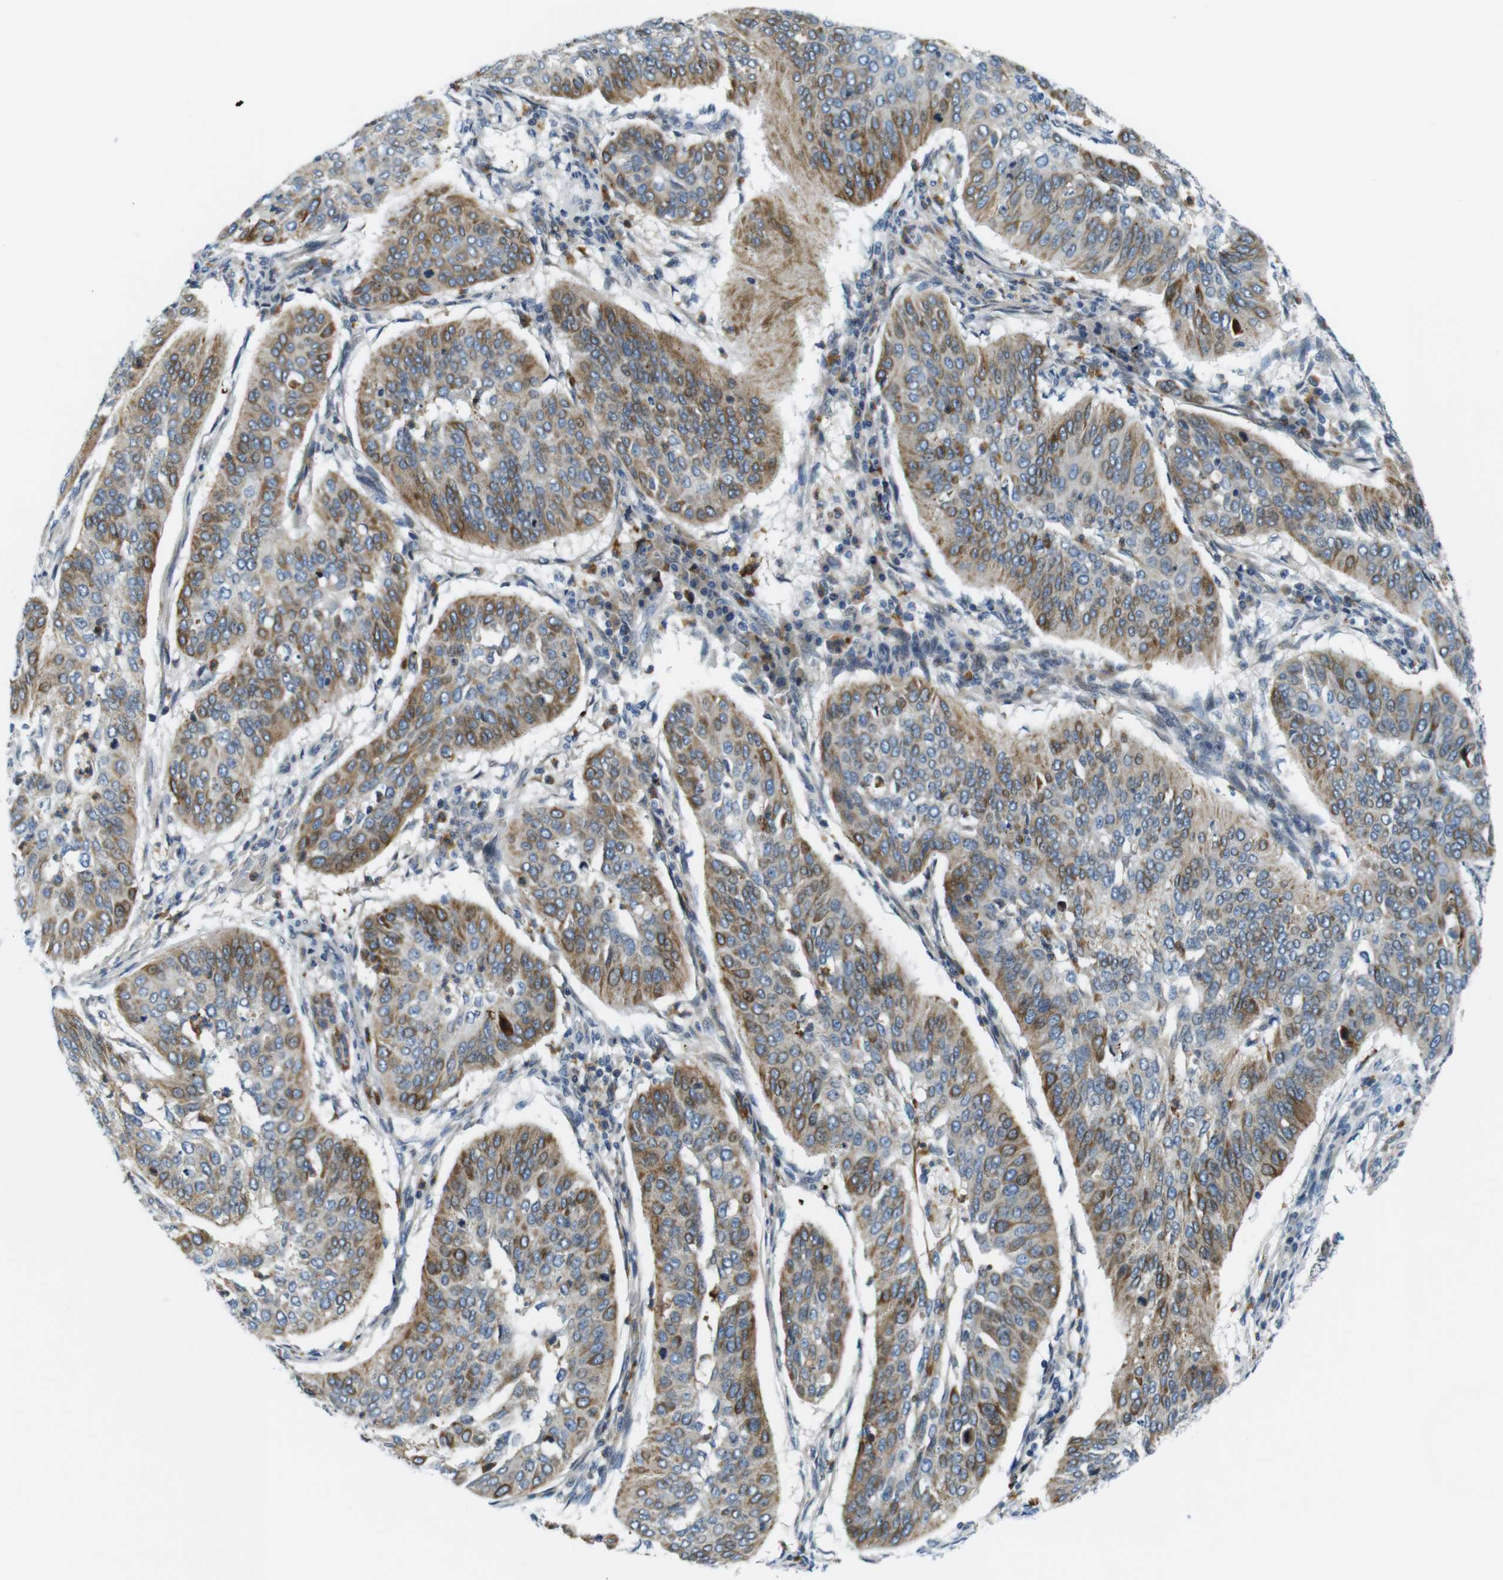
{"staining": {"intensity": "moderate", "quantity": "25%-75%", "location": "cytoplasmic/membranous"}, "tissue": "cervical cancer", "cell_type": "Tumor cells", "image_type": "cancer", "snomed": [{"axis": "morphology", "description": "Normal tissue, NOS"}, {"axis": "morphology", "description": "Squamous cell carcinoma, NOS"}, {"axis": "topography", "description": "Cervix"}], "caption": "Protein staining shows moderate cytoplasmic/membranous positivity in about 25%-75% of tumor cells in cervical cancer (squamous cell carcinoma).", "gene": "ZDHHC3", "patient": {"sex": "female", "age": 39}}